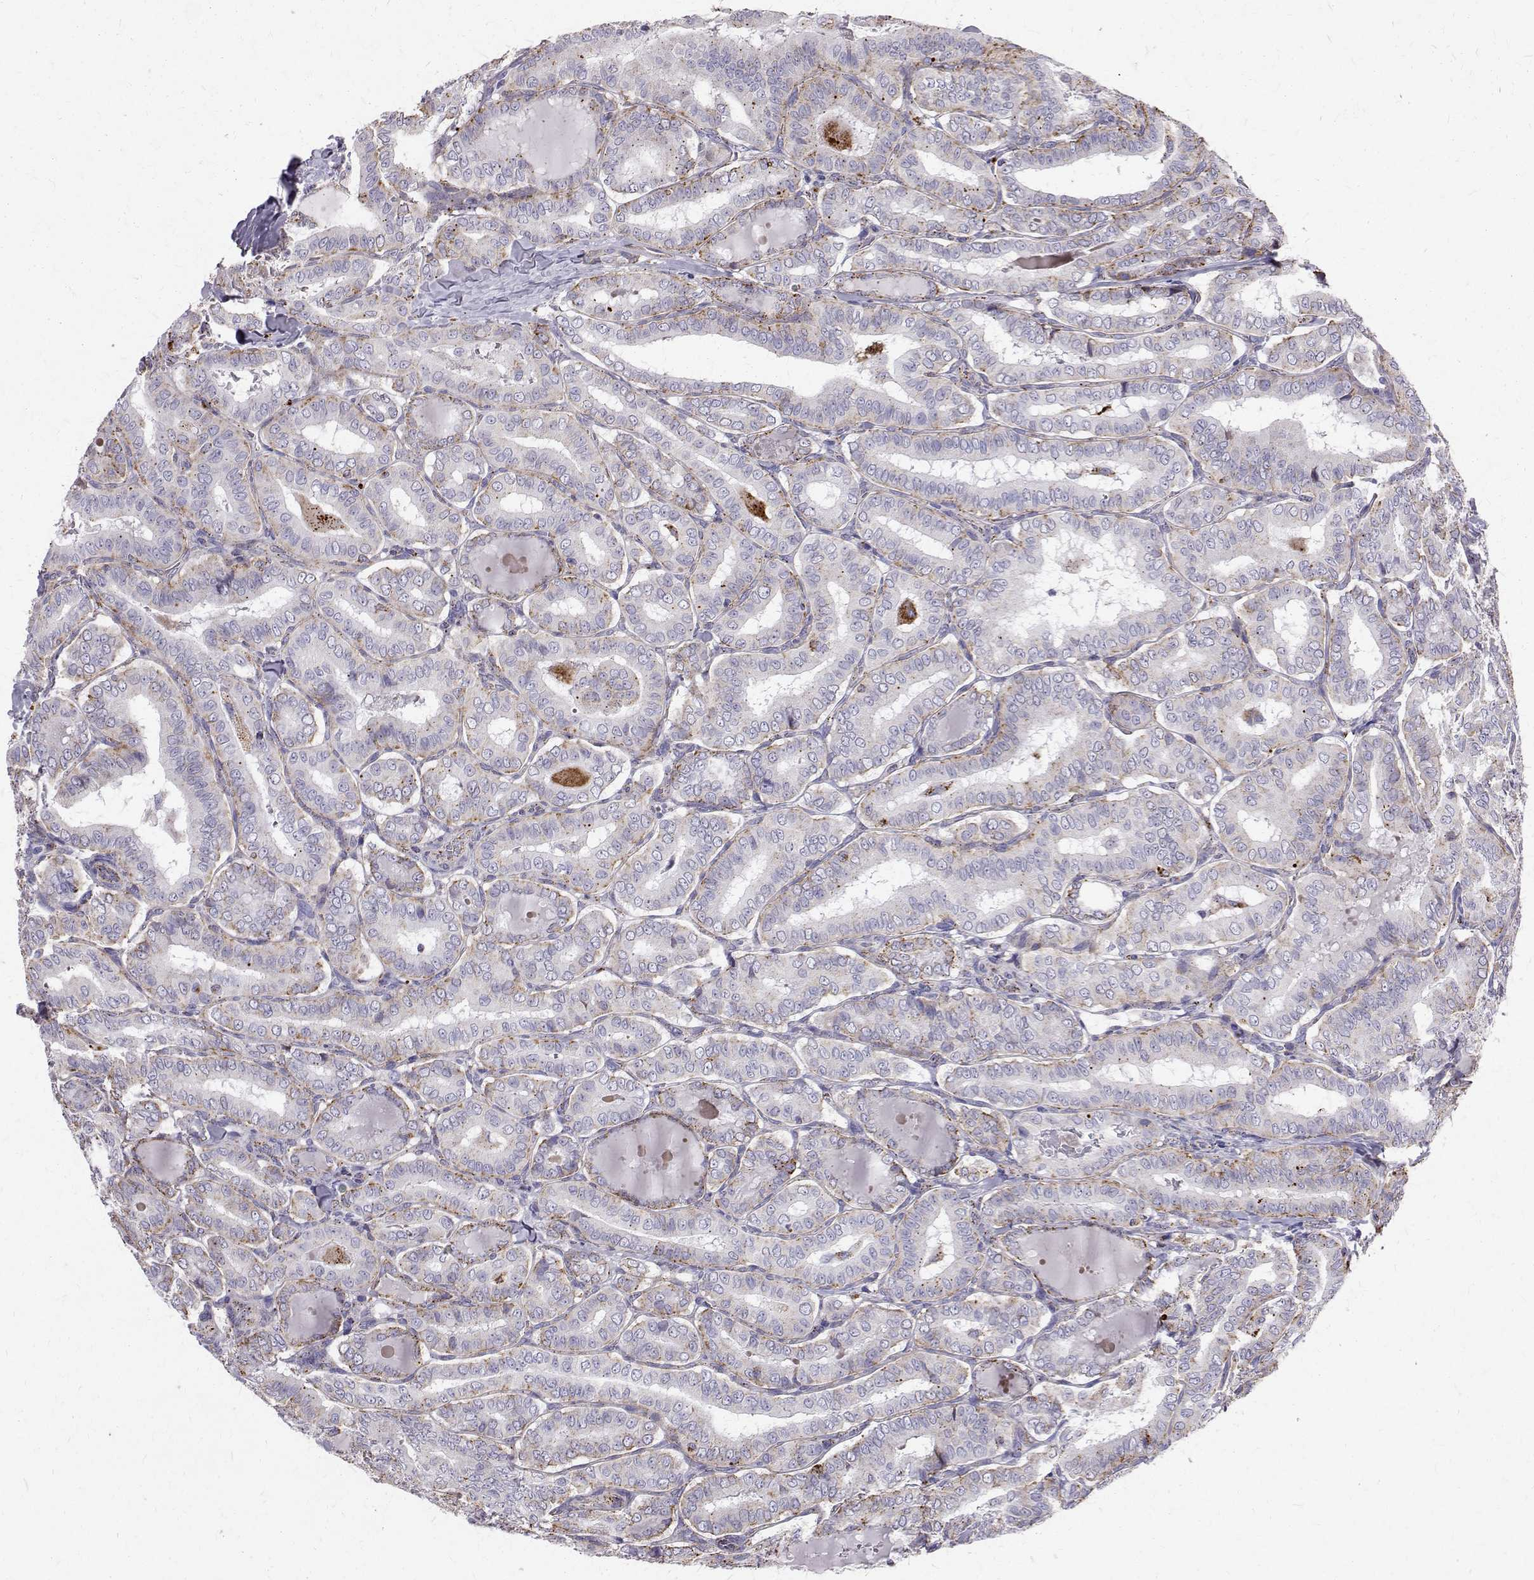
{"staining": {"intensity": "weak", "quantity": "<25%", "location": "cytoplasmic/membranous"}, "tissue": "thyroid cancer", "cell_type": "Tumor cells", "image_type": "cancer", "snomed": [{"axis": "morphology", "description": "Papillary adenocarcinoma, NOS"}, {"axis": "morphology", "description": "Papillary adenoma metastatic"}, {"axis": "topography", "description": "Thyroid gland"}], "caption": "Protein analysis of thyroid cancer displays no significant staining in tumor cells.", "gene": "TPP1", "patient": {"sex": "female", "age": 50}}